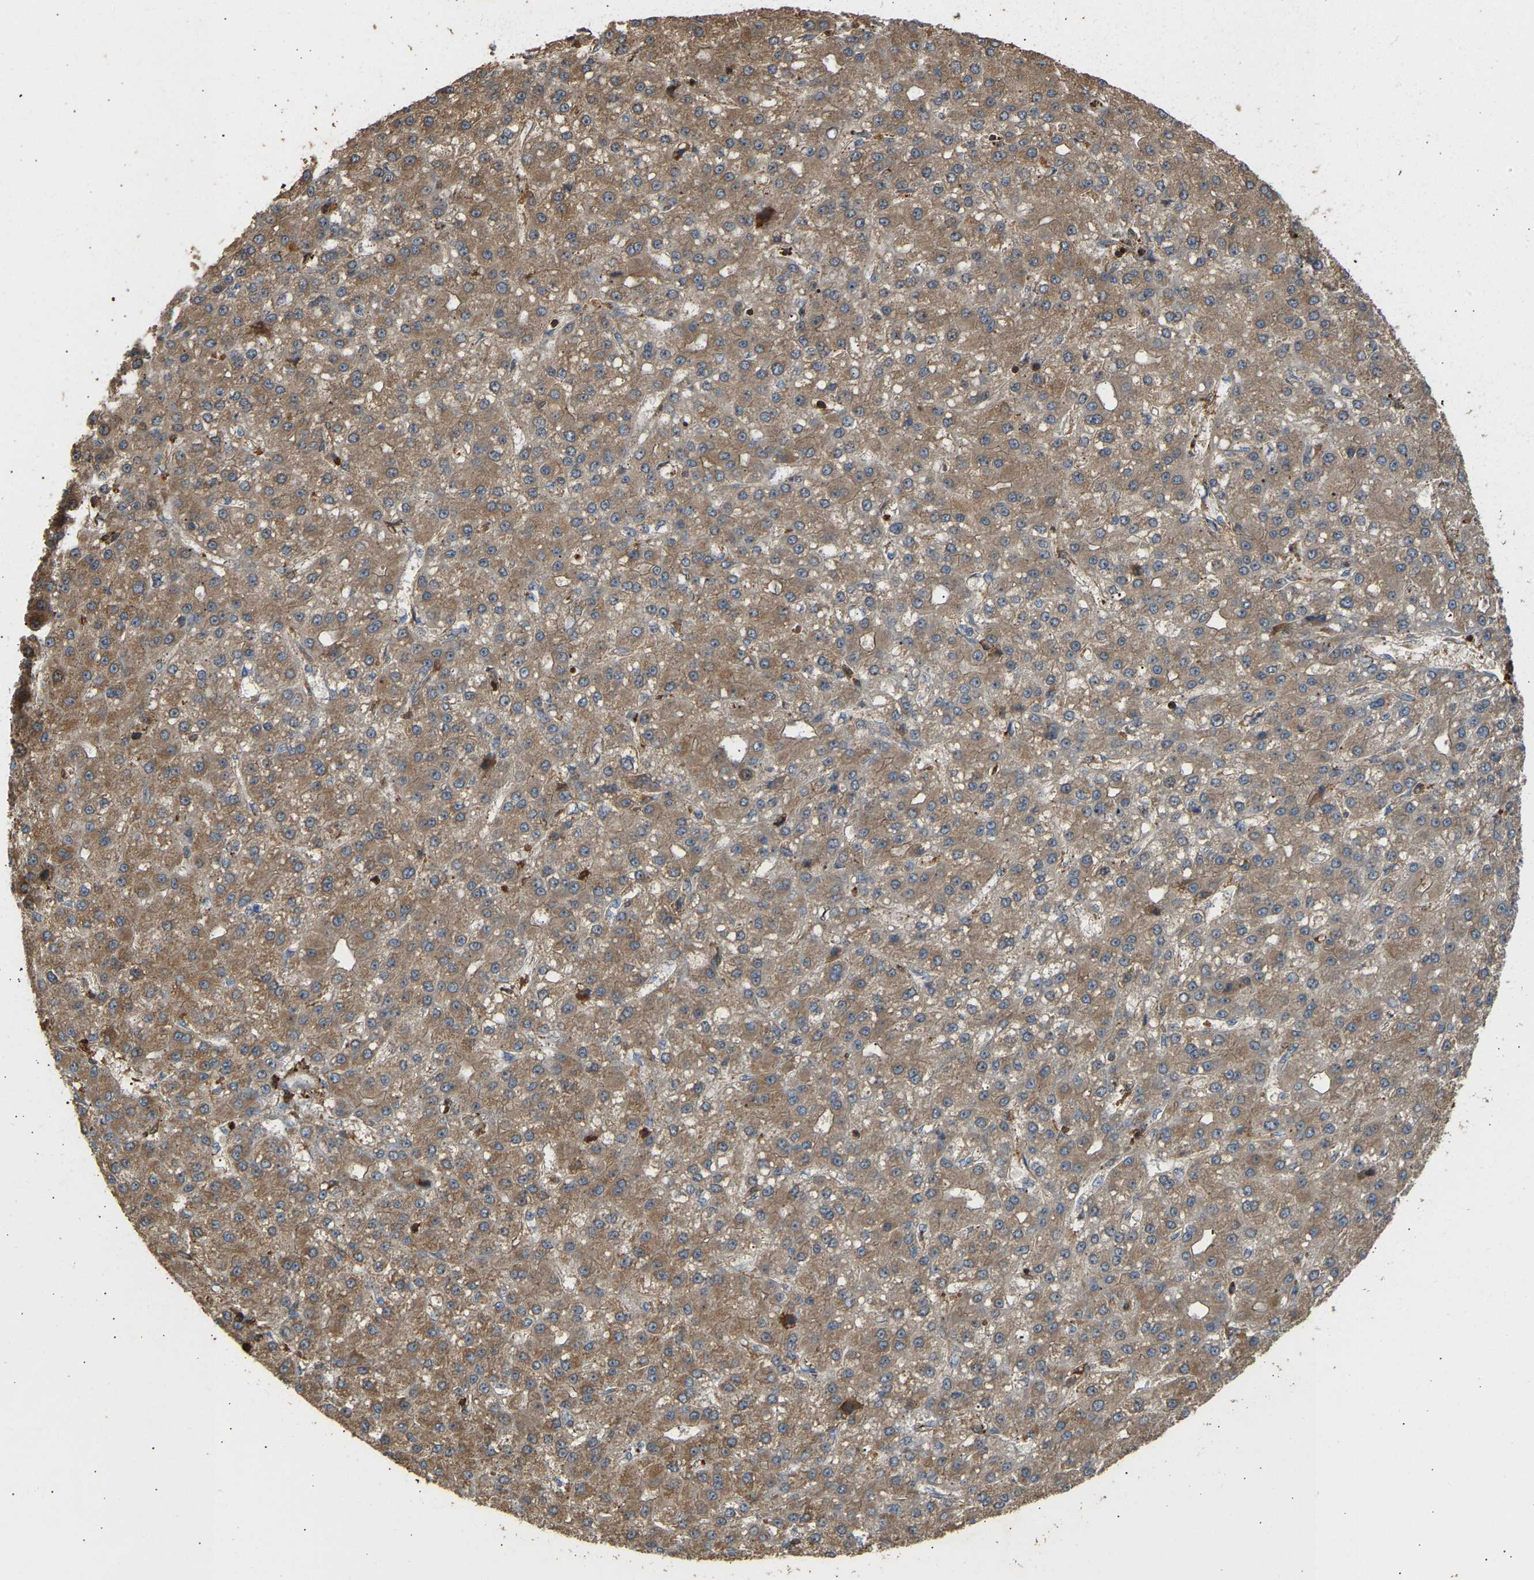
{"staining": {"intensity": "moderate", "quantity": ">75%", "location": "cytoplasmic/membranous"}, "tissue": "liver cancer", "cell_type": "Tumor cells", "image_type": "cancer", "snomed": [{"axis": "morphology", "description": "Carcinoma, Hepatocellular, NOS"}, {"axis": "topography", "description": "Liver"}], "caption": "This photomicrograph displays IHC staining of liver cancer (hepatocellular carcinoma), with medium moderate cytoplasmic/membranous staining in about >75% of tumor cells.", "gene": "GOPC", "patient": {"sex": "male", "age": 67}}